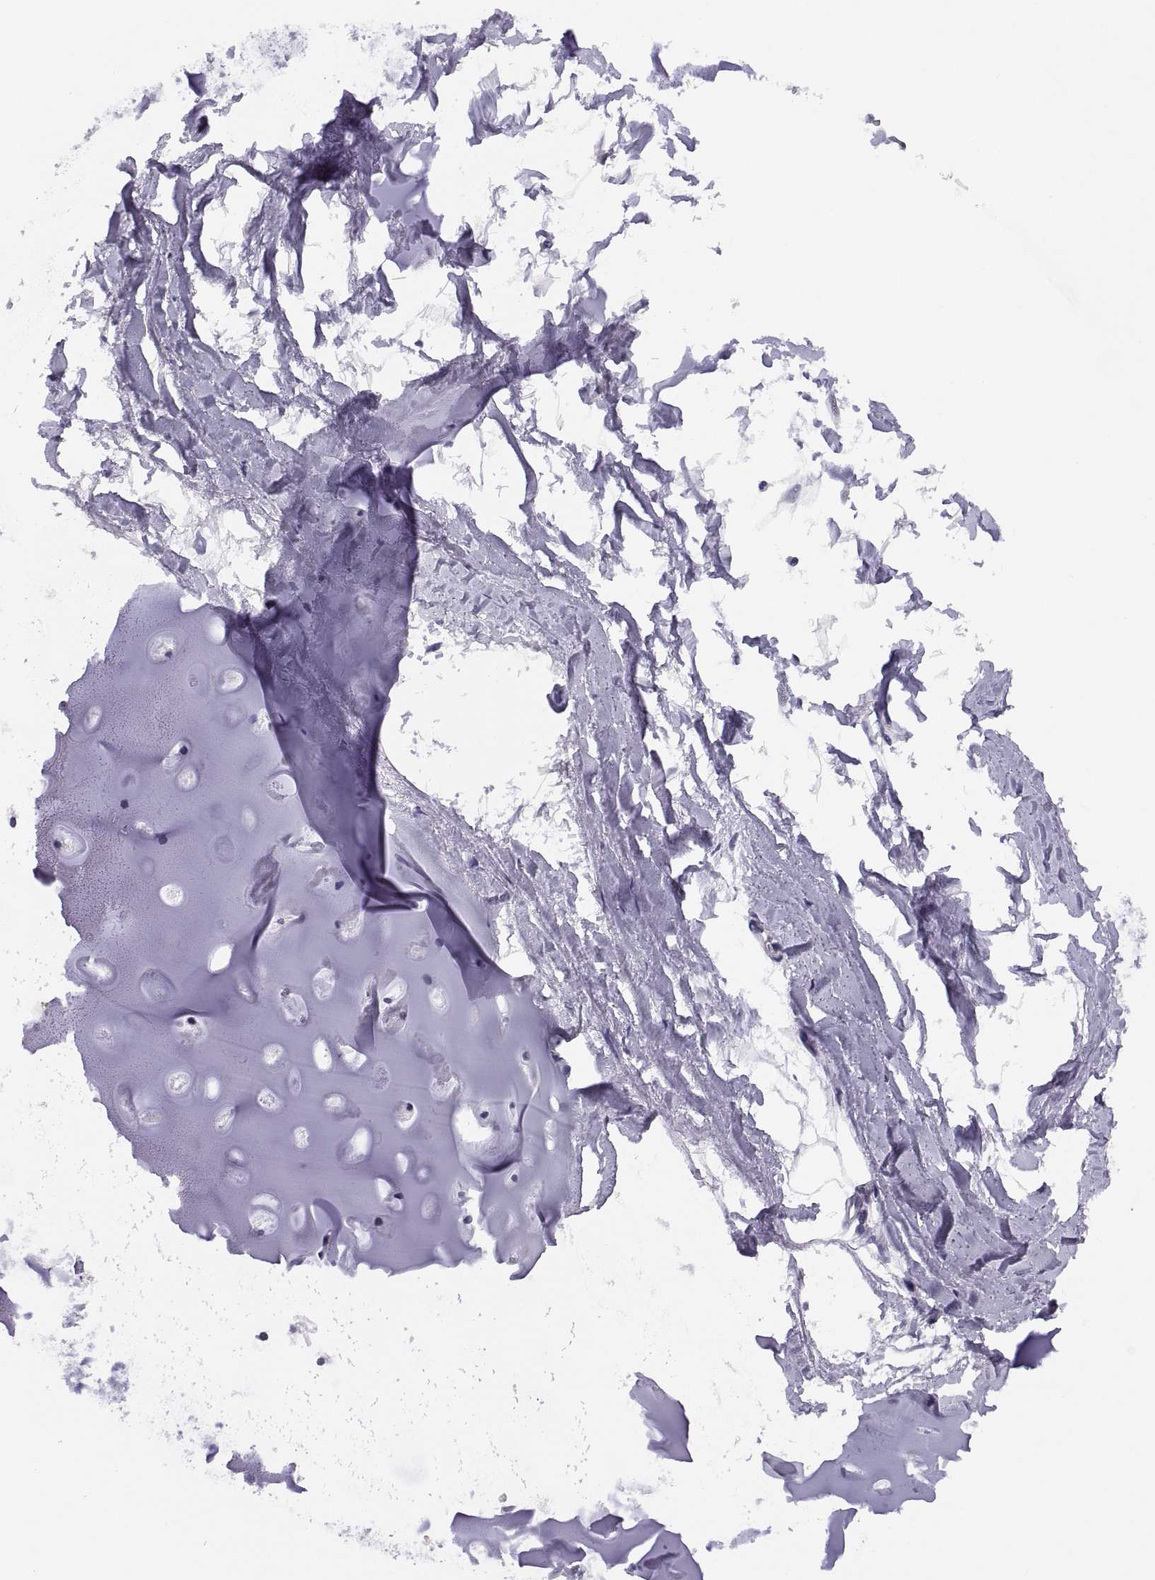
{"staining": {"intensity": "negative", "quantity": "none", "location": "none"}, "tissue": "soft tissue", "cell_type": "Chondrocytes", "image_type": "normal", "snomed": [{"axis": "morphology", "description": "Normal tissue, NOS"}, {"axis": "morphology", "description": "Squamous cell carcinoma, NOS"}, {"axis": "topography", "description": "Cartilage tissue"}, {"axis": "topography", "description": "Lung"}], "caption": "An immunohistochemistry photomicrograph of benign soft tissue is shown. There is no staining in chondrocytes of soft tissue.", "gene": "STRC", "patient": {"sex": "male", "age": 66}}